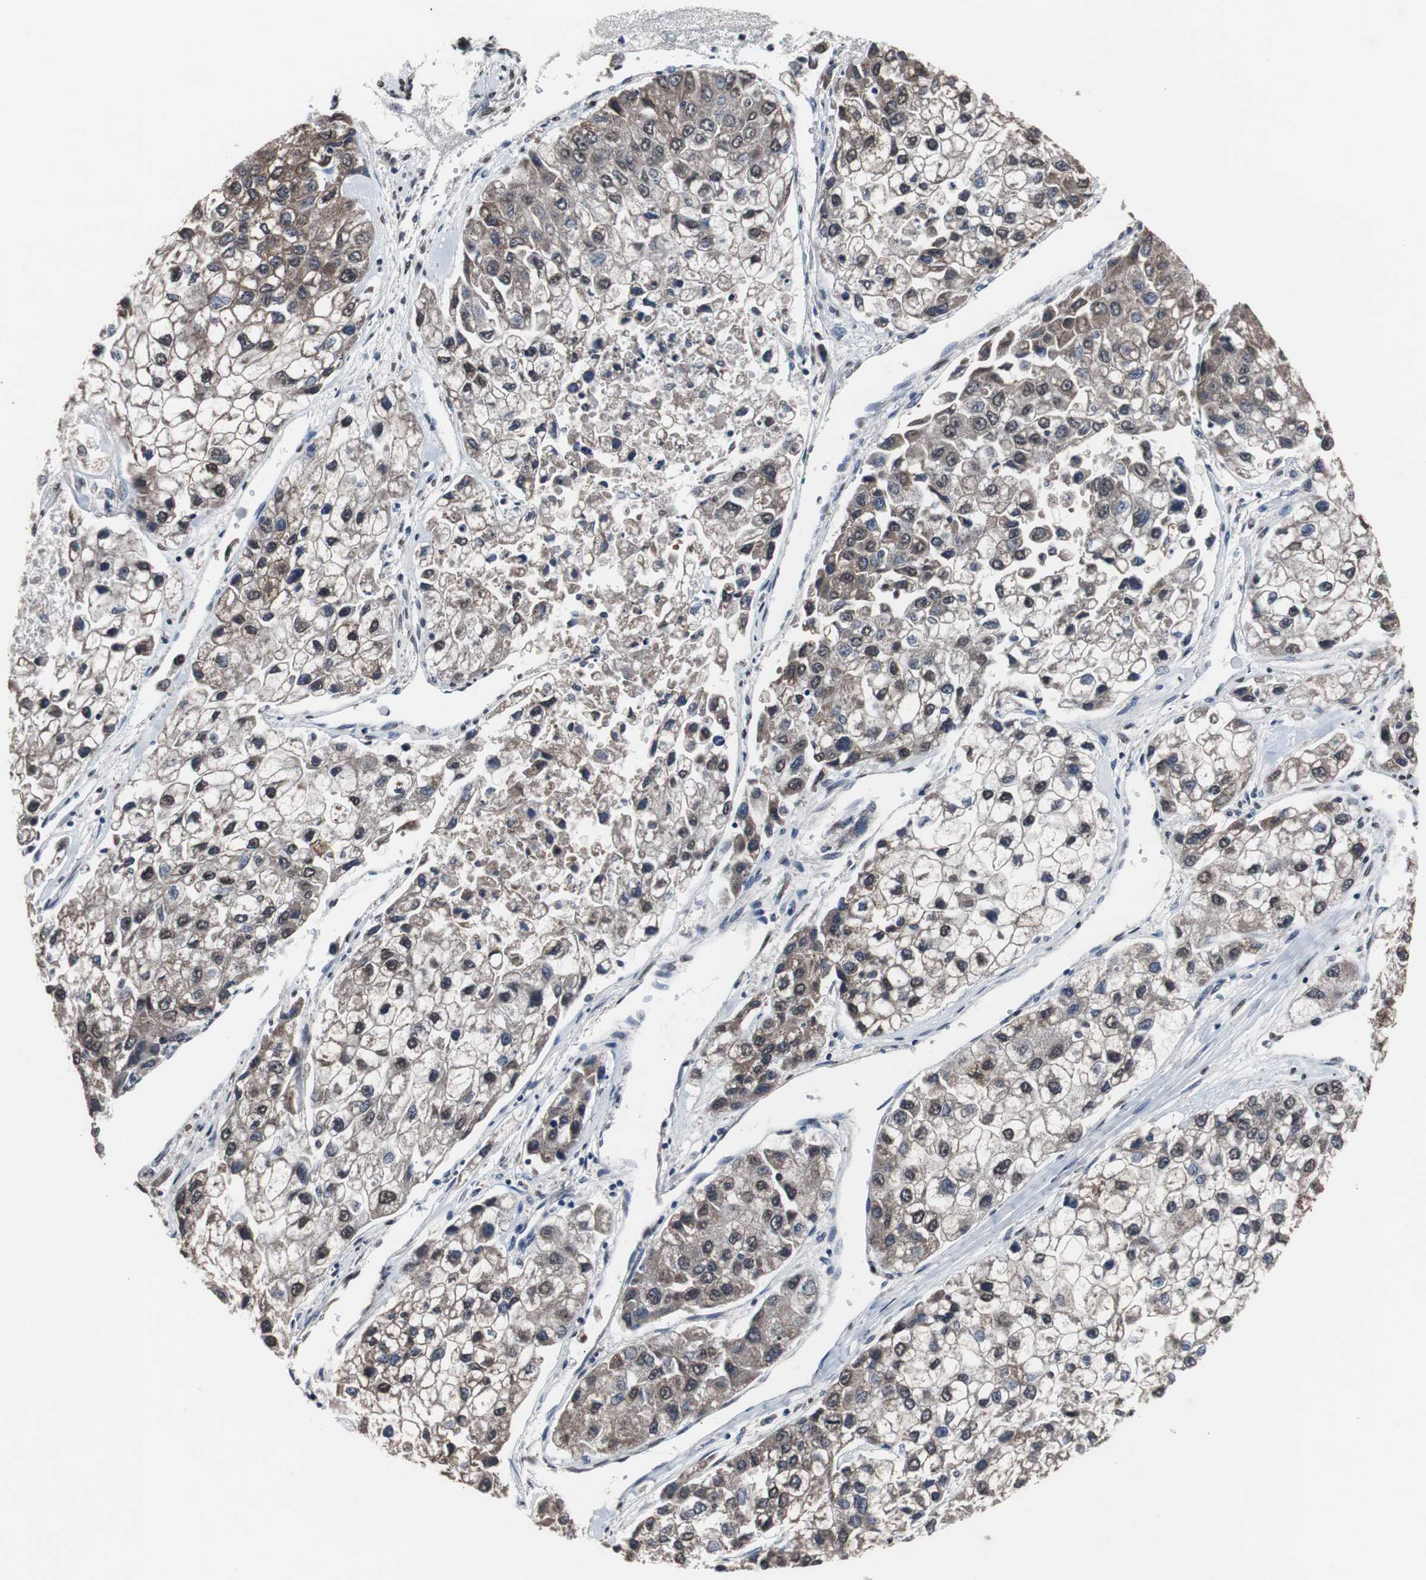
{"staining": {"intensity": "moderate", "quantity": ">75%", "location": "cytoplasmic/membranous"}, "tissue": "liver cancer", "cell_type": "Tumor cells", "image_type": "cancer", "snomed": [{"axis": "morphology", "description": "Carcinoma, Hepatocellular, NOS"}, {"axis": "topography", "description": "Liver"}], "caption": "Immunohistochemical staining of liver cancer (hepatocellular carcinoma) exhibits moderate cytoplasmic/membranous protein expression in approximately >75% of tumor cells.", "gene": "MED27", "patient": {"sex": "female", "age": 66}}